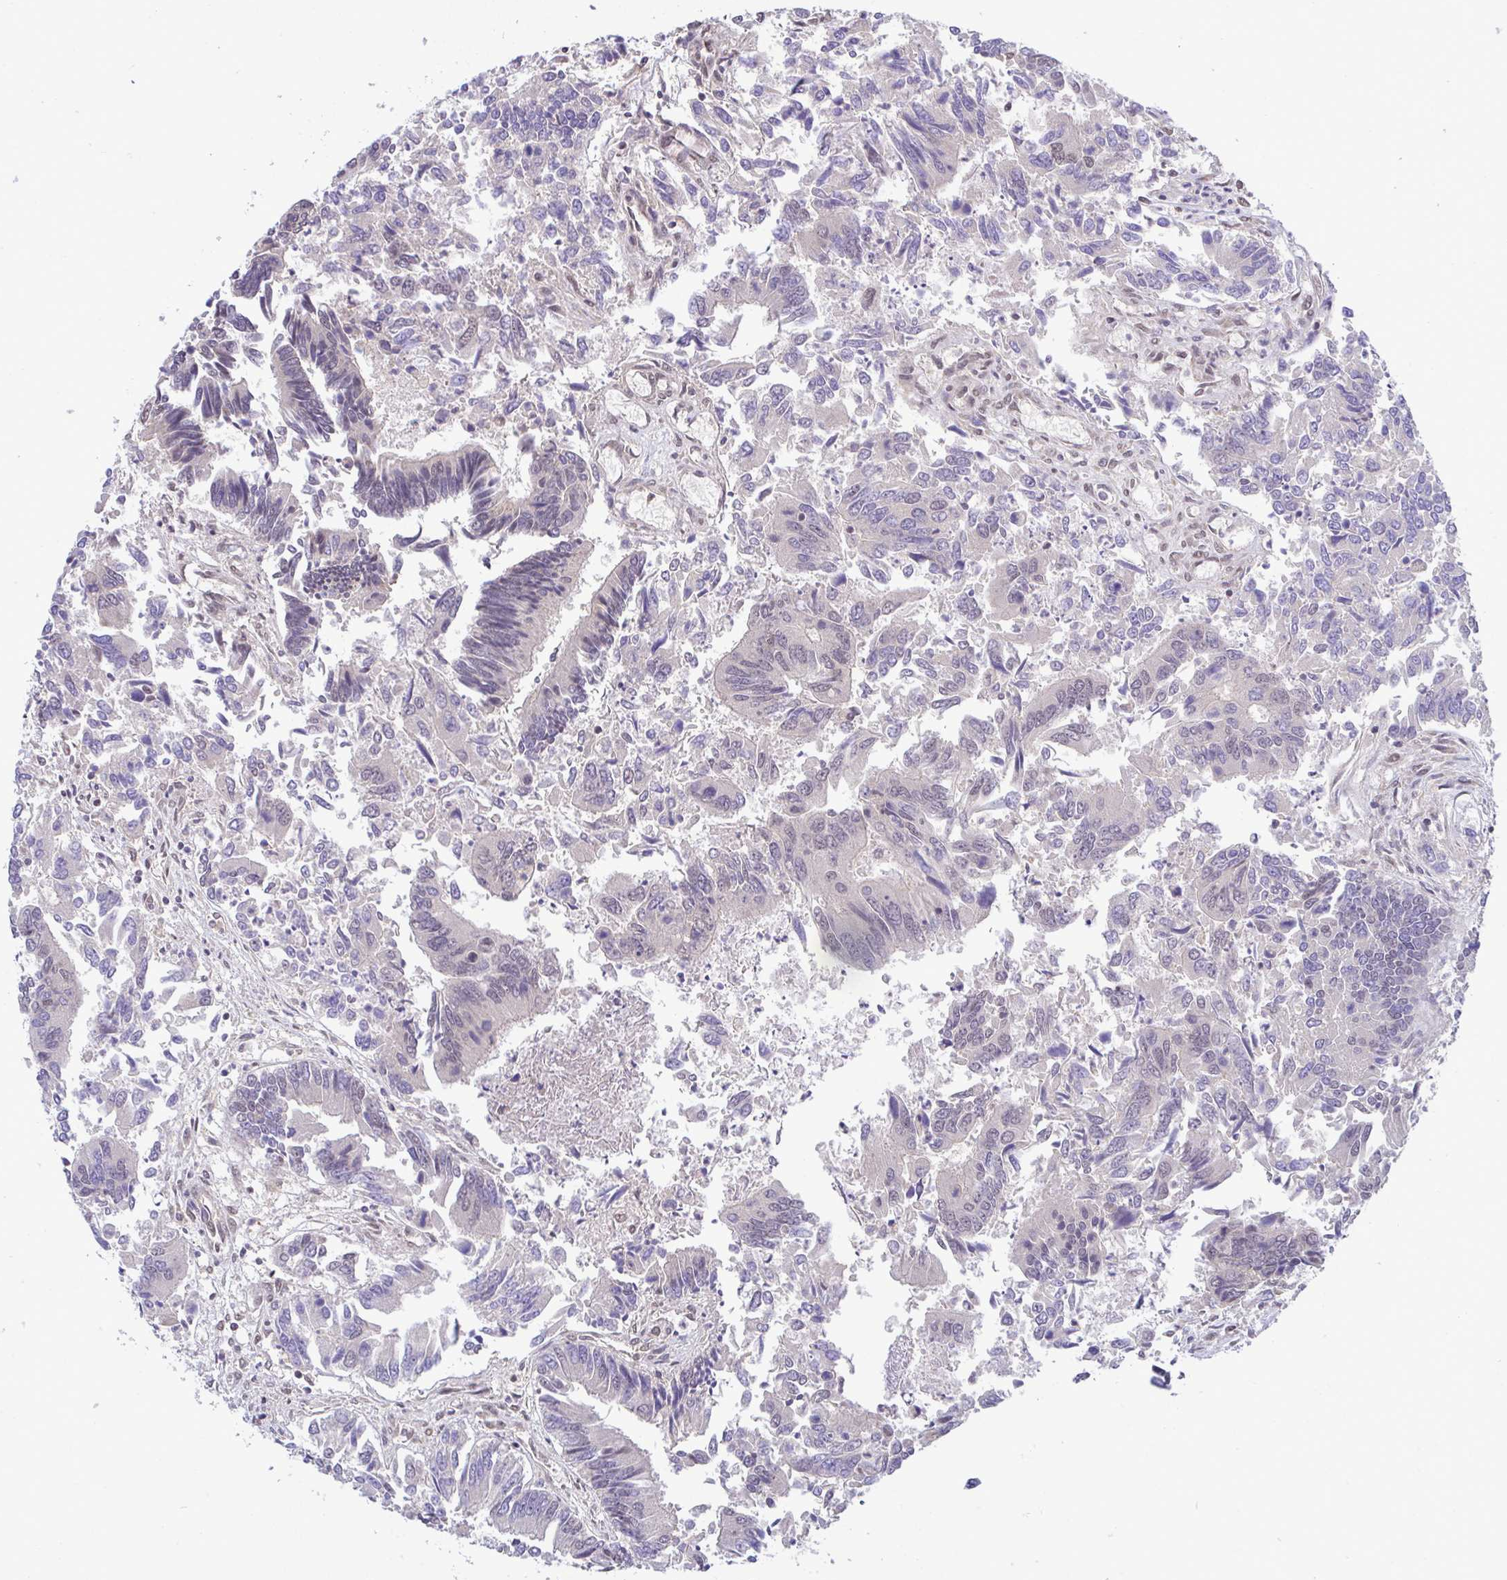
{"staining": {"intensity": "negative", "quantity": "none", "location": "none"}, "tissue": "colorectal cancer", "cell_type": "Tumor cells", "image_type": "cancer", "snomed": [{"axis": "morphology", "description": "Adenocarcinoma, NOS"}, {"axis": "topography", "description": "Colon"}], "caption": "DAB (3,3'-diaminobenzidine) immunohistochemical staining of adenocarcinoma (colorectal) displays no significant positivity in tumor cells.", "gene": "C9orf64", "patient": {"sex": "female", "age": 67}}